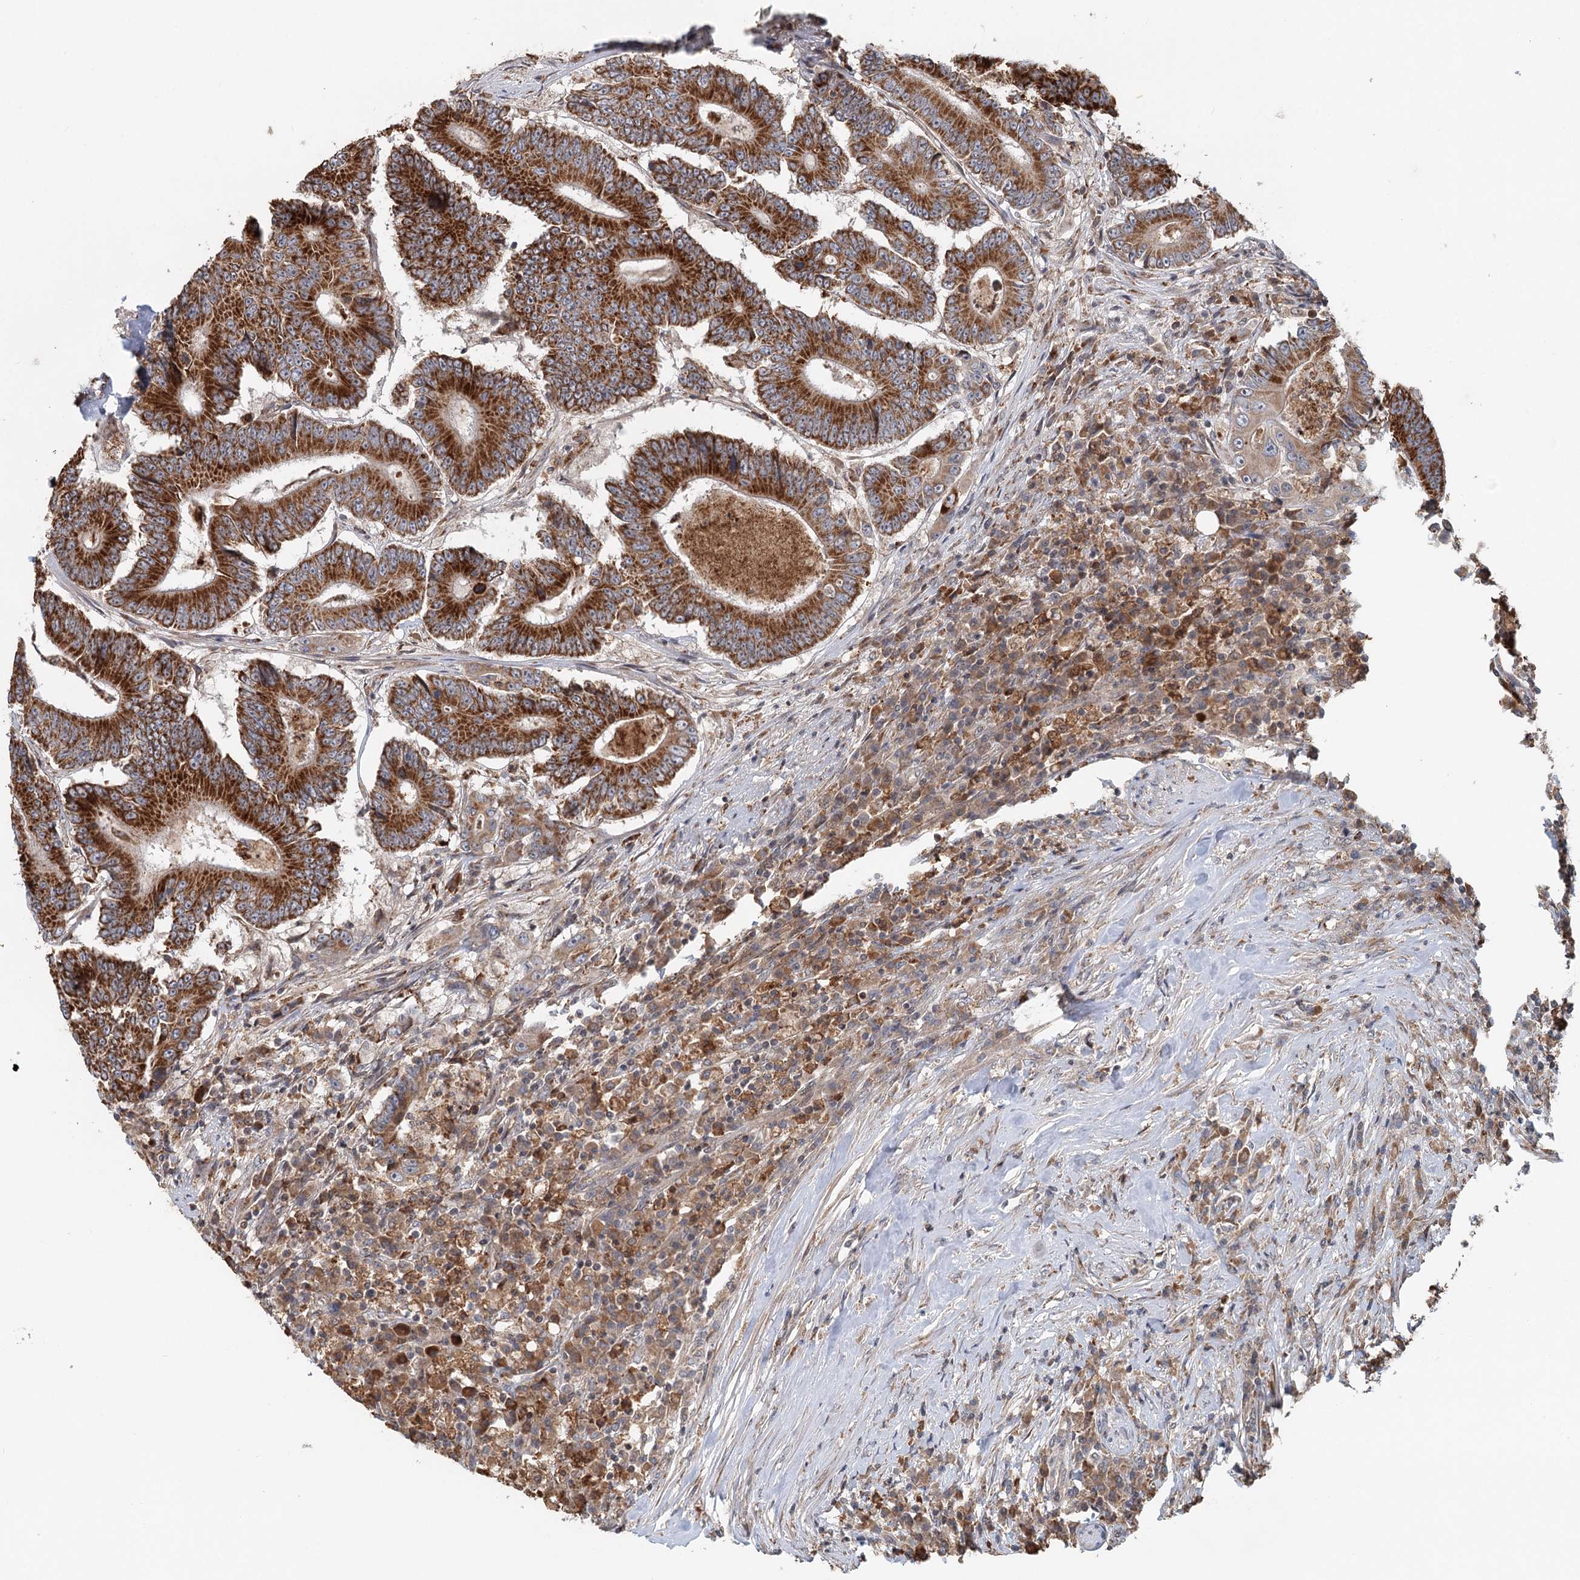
{"staining": {"intensity": "strong", "quantity": ">75%", "location": "cytoplasmic/membranous"}, "tissue": "colorectal cancer", "cell_type": "Tumor cells", "image_type": "cancer", "snomed": [{"axis": "morphology", "description": "Adenocarcinoma, NOS"}, {"axis": "topography", "description": "Colon"}], "caption": "Protein expression analysis of human adenocarcinoma (colorectal) reveals strong cytoplasmic/membranous staining in about >75% of tumor cells.", "gene": "RNF111", "patient": {"sex": "male", "age": 83}}